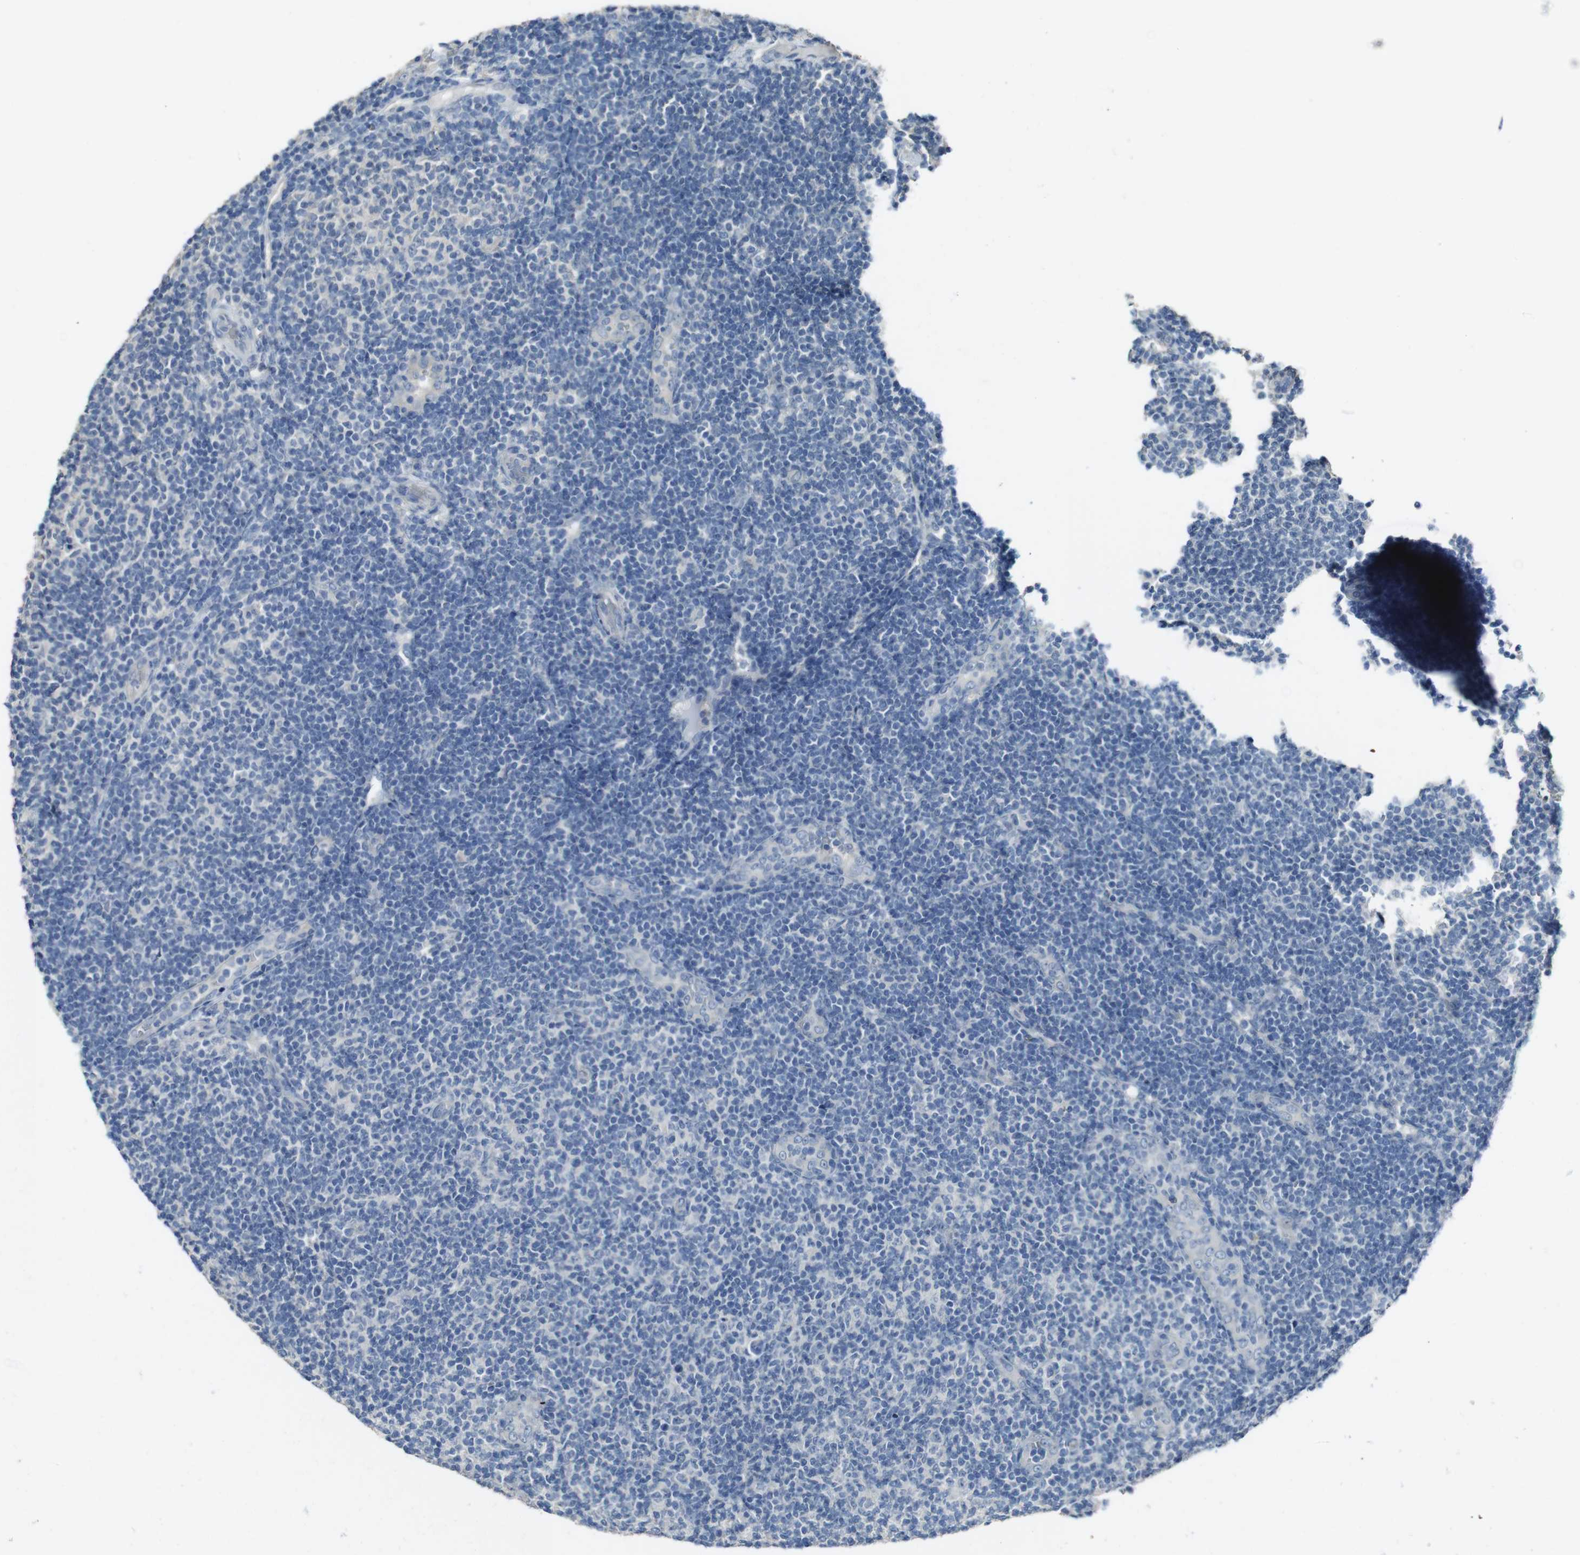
{"staining": {"intensity": "negative", "quantity": "none", "location": "none"}, "tissue": "lymphoma", "cell_type": "Tumor cells", "image_type": "cancer", "snomed": [{"axis": "morphology", "description": "Malignant lymphoma, non-Hodgkin's type, Low grade"}, {"axis": "topography", "description": "Lymph node"}], "caption": "Immunohistochemistry (IHC) of human malignant lymphoma, non-Hodgkin's type (low-grade) displays no positivity in tumor cells.", "gene": "ENTPD7", "patient": {"sex": "male", "age": 83}}